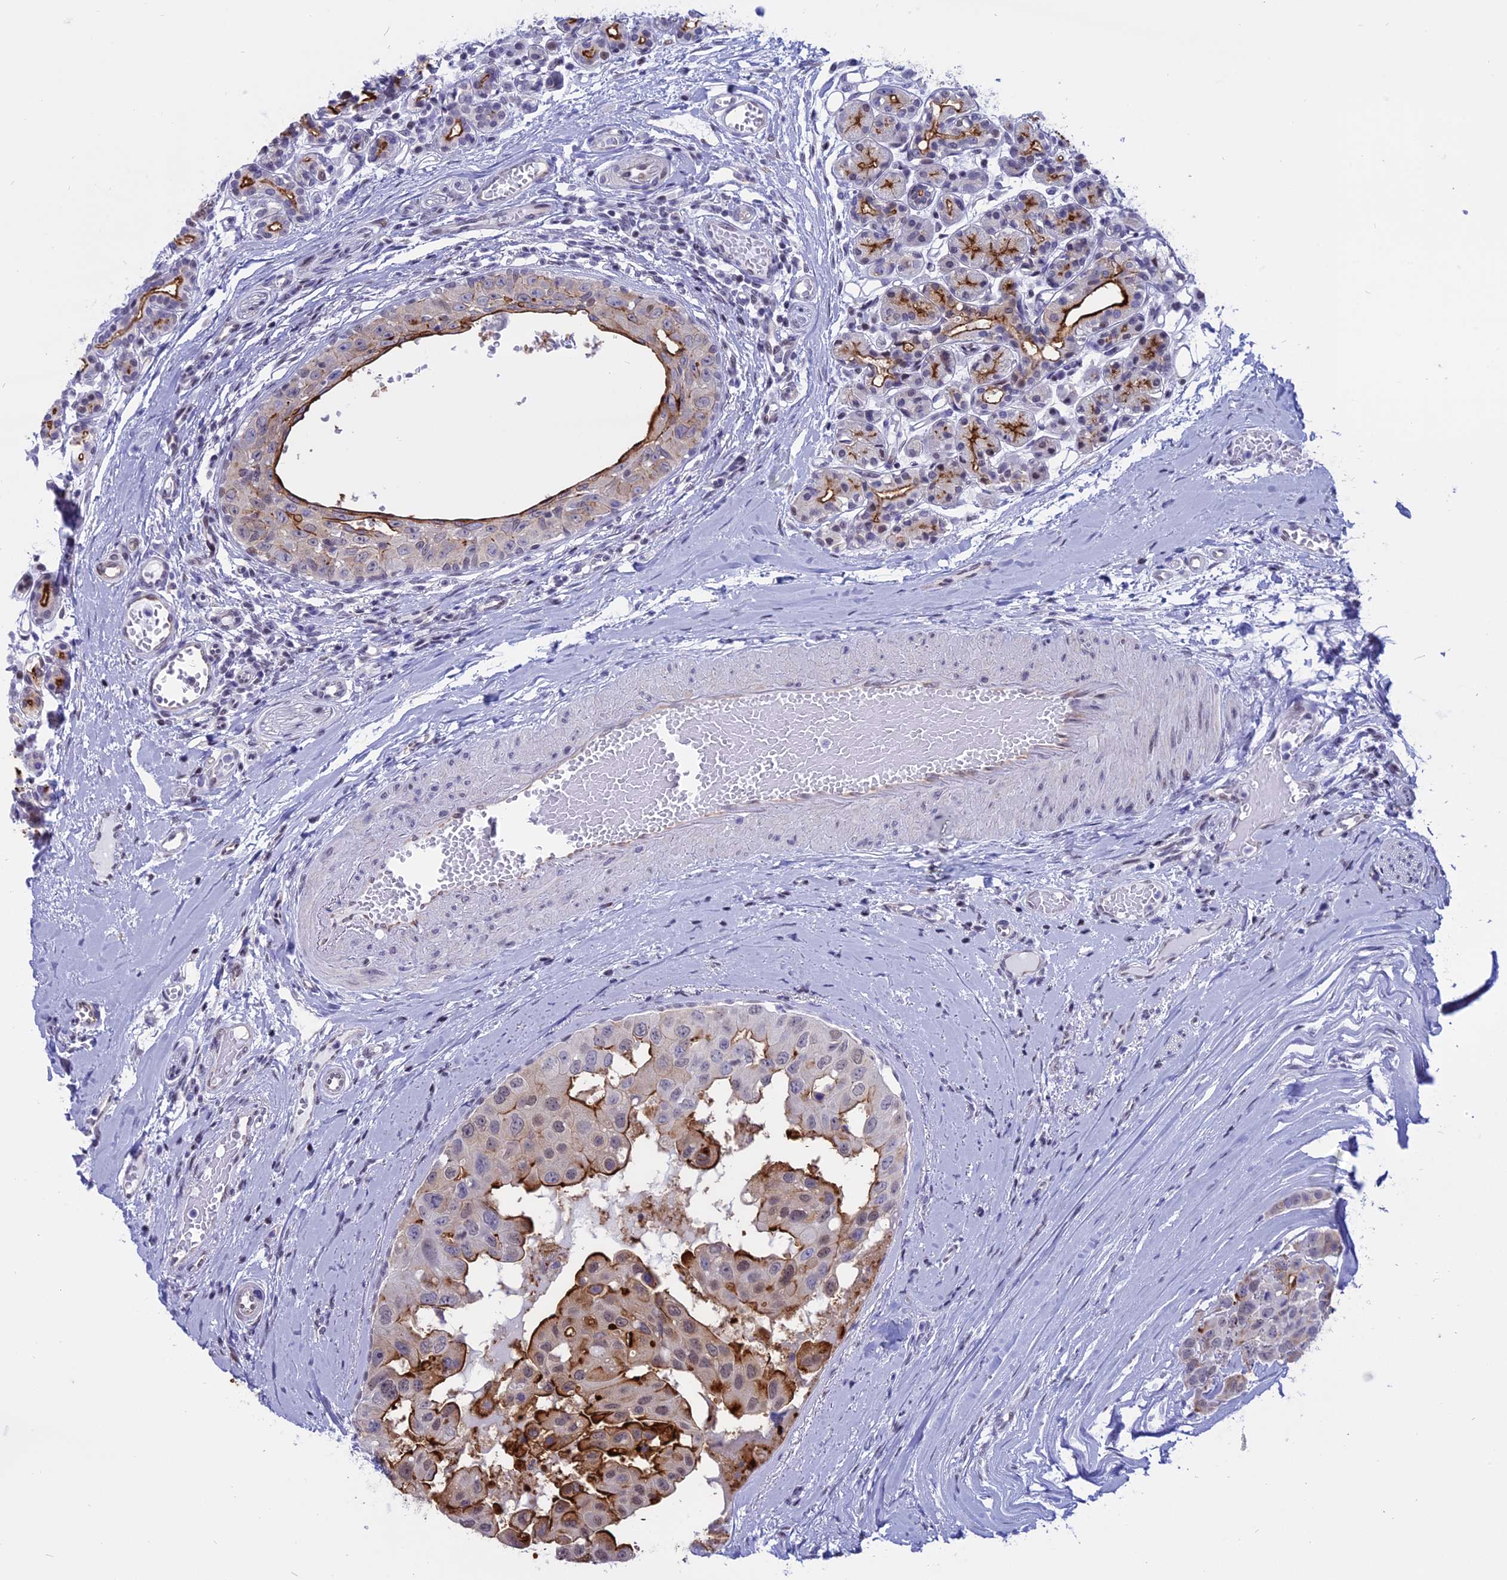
{"staining": {"intensity": "strong", "quantity": "25%-75%", "location": "cytoplasmic/membranous"}, "tissue": "head and neck cancer", "cell_type": "Tumor cells", "image_type": "cancer", "snomed": [{"axis": "morphology", "description": "Adenocarcinoma, NOS"}, {"axis": "morphology", "description": "Adenocarcinoma, metastatic, NOS"}, {"axis": "topography", "description": "Head-Neck"}], "caption": "The image reveals staining of head and neck cancer, revealing strong cytoplasmic/membranous protein expression (brown color) within tumor cells.", "gene": "SPIRE2", "patient": {"sex": "male", "age": 75}}